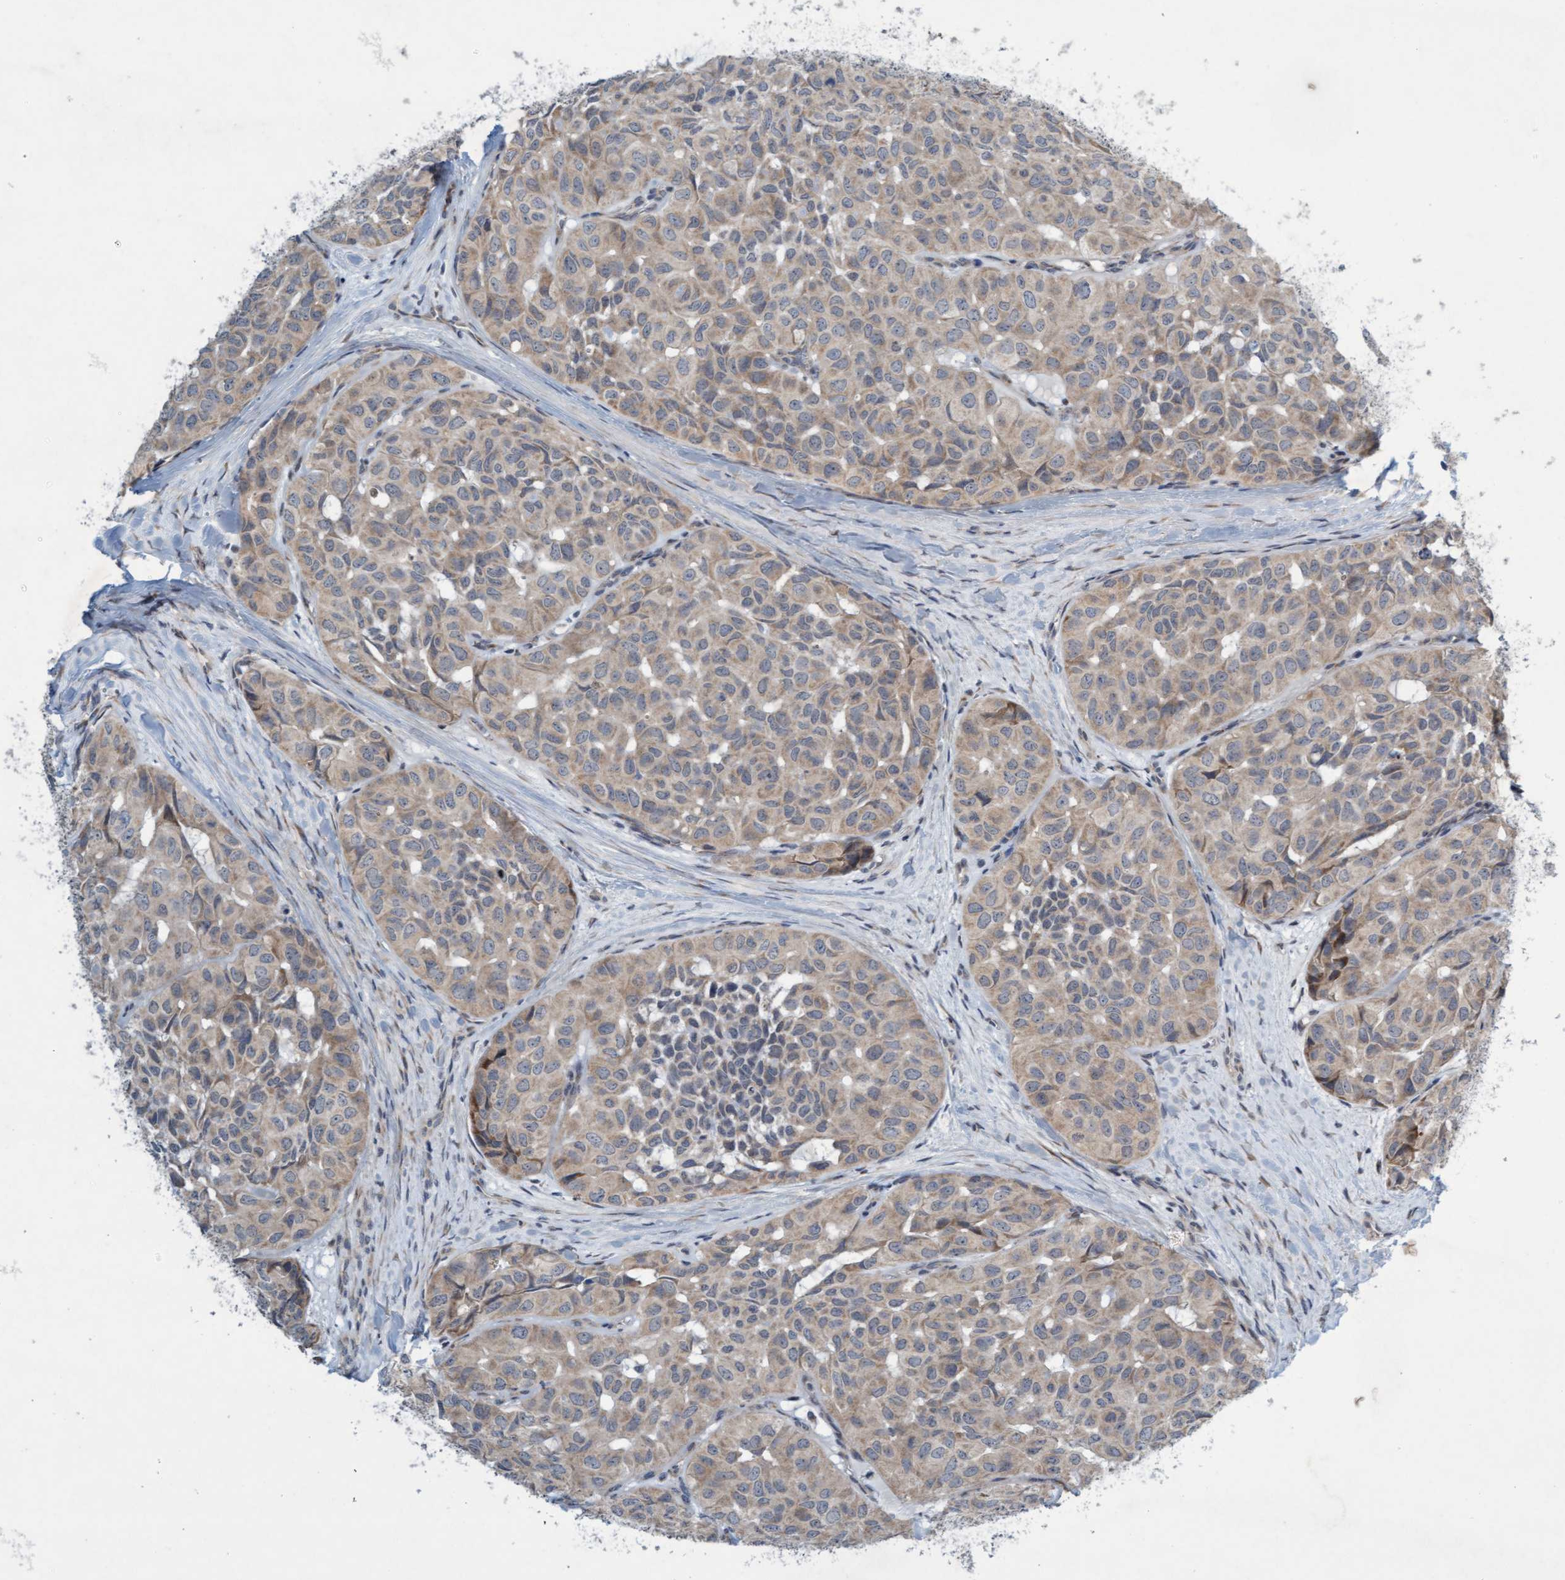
{"staining": {"intensity": "weak", "quantity": "25%-75%", "location": "cytoplasmic/membranous"}, "tissue": "head and neck cancer", "cell_type": "Tumor cells", "image_type": "cancer", "snomed": [{"axis": "morphology", "description": "Adenocarcinoma, NOS"}, {"axis": "topography", "description": "Salivary gland, NOS"}, {"axis": "topography", "description": "Head-Neck"}], "caption": "Human head and neck cancer (adenocarcinoma) stained with a protein marker displays weak staining in tumor cells.", "gene": "DDHD2", "patient": {"sex": "female", "age": 76}}